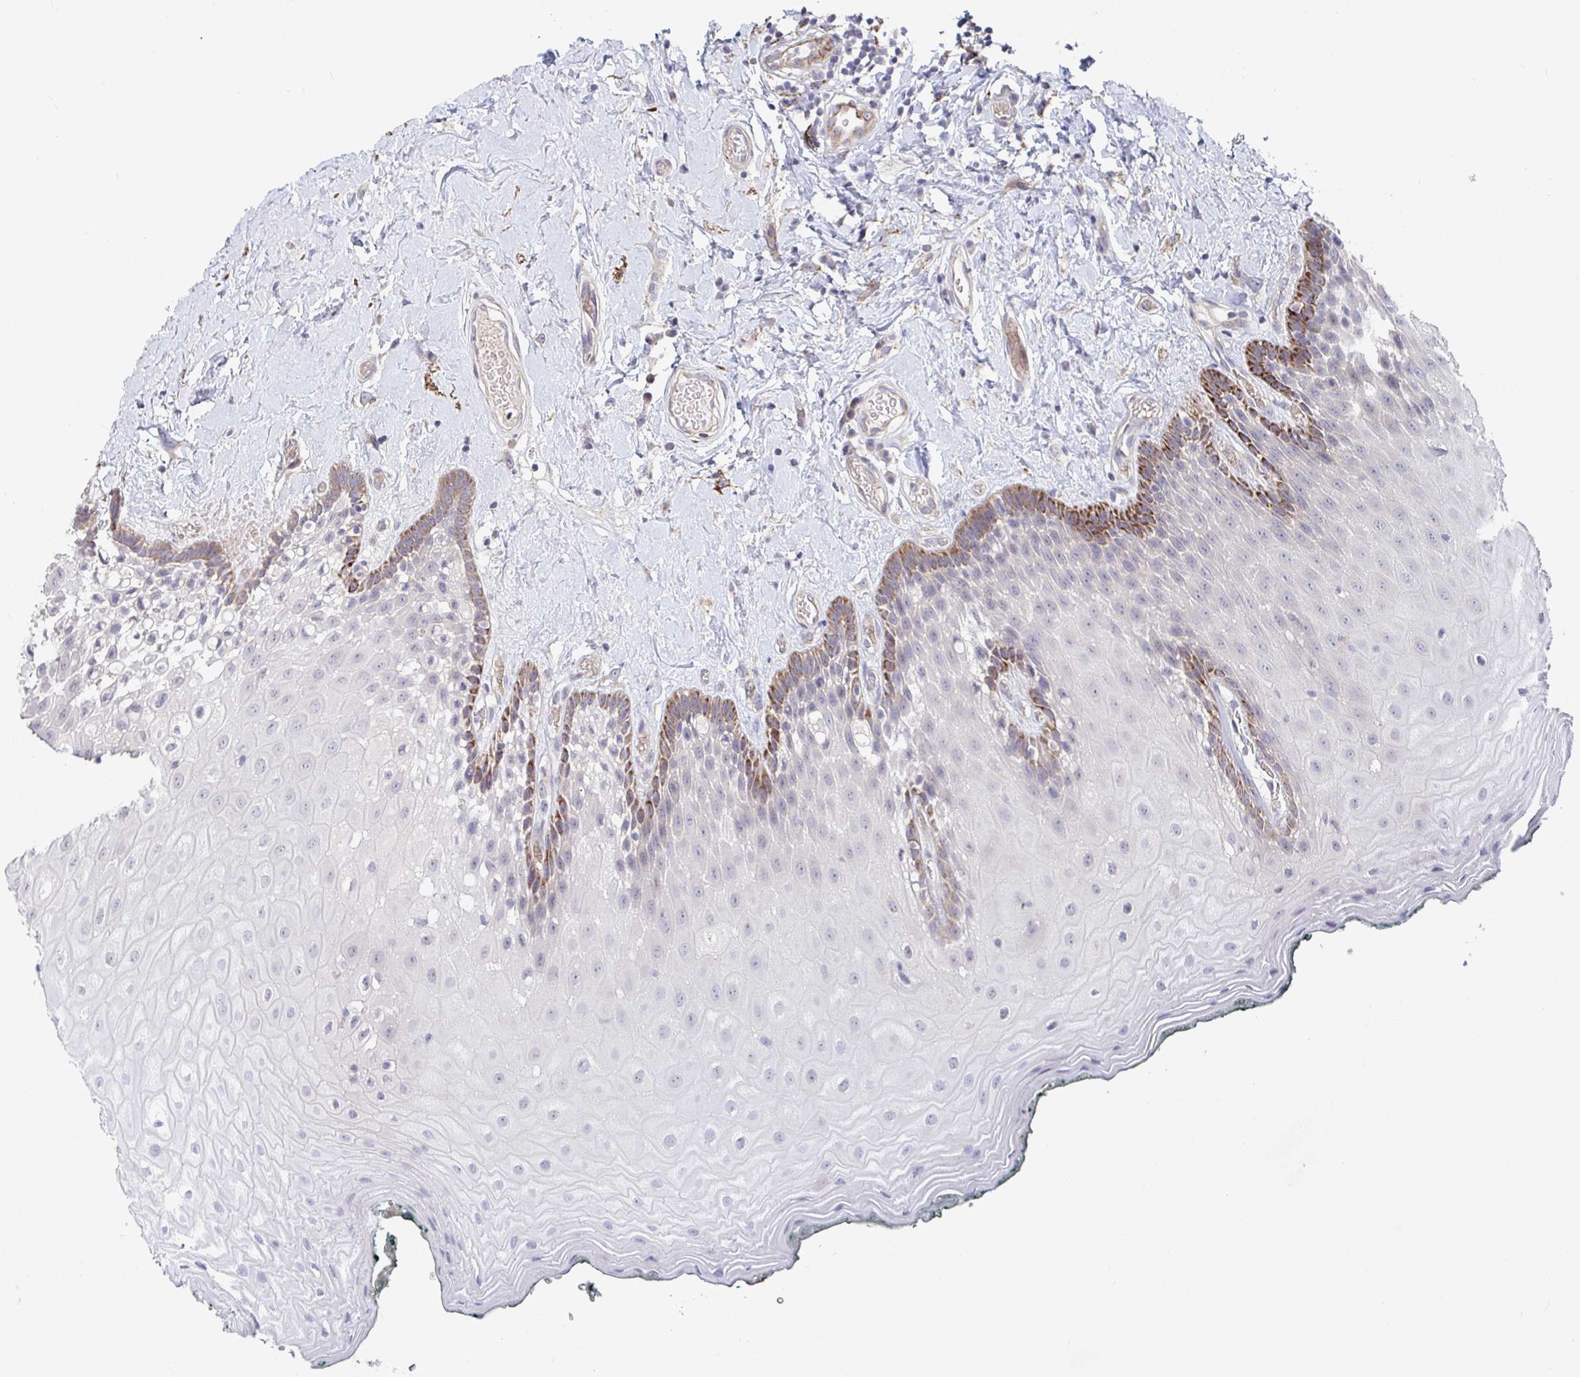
{"staining": {"intensity": "strong", "quantity": "25%-75%", "location": "cytoplasmic/membranous"}, "tissue": "oral mucosa", "cell_type": "Squamous epithelial cells", "image_type": "normal", "snomed": [{"axis": "morphology", "description": "Normal tissue, NOS"}, {"axis": "morphology", "description": "Squamous cell carcinoma, NOS"}, {"axis": "topography", "description": "Oral tissue"}, {"axis": "topography", "description": "Head-Neck"}], "caption": "Immunohistochemistry (IHC) (DAB) staining of benign human oral mucosa reveals strong cytoplasmic/membranous protein expression in approximately 25%-75% of squamous epithelial cells.", "gene": "FAM156A", "patient": {"sex": "male", "age": 64}}